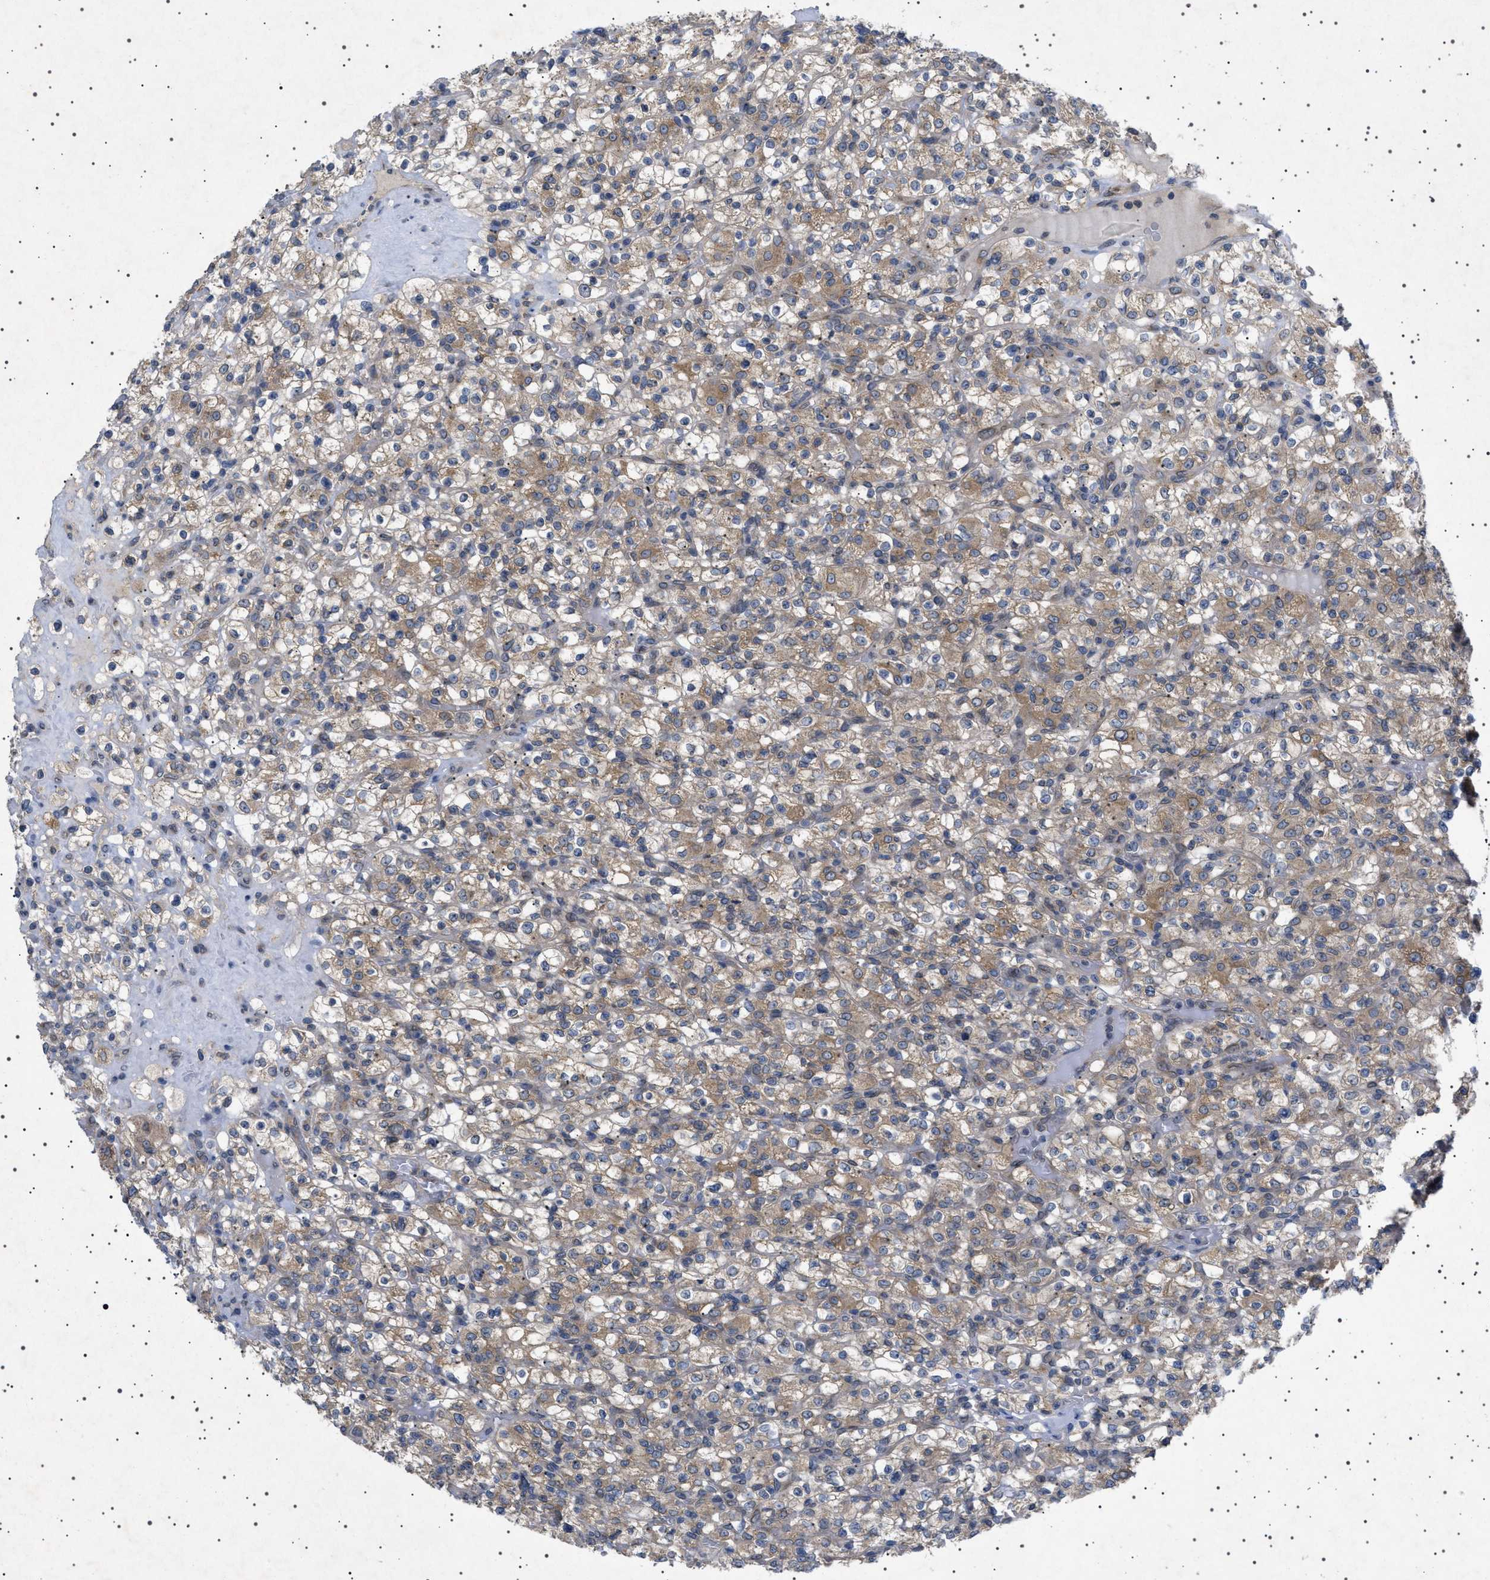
{"staining": {"intensity": "moderate", "quantity": ">75%", "location": "cytoplasmic/membranous"}, "tissue": "renal cancer", "cell_type": "Tumor cells", "image_type": "cancer", "snomed": [{"axis": "morphology", "description": "Normal tissue, NOS"}, {"axis": "morphology", "description": "Adenocarcinoma, NOS"}, {"axis": "topography", "description": "Kidney"}], "caption": "Immunohistochemical staining of human adenocarcinoma (renal) displays medium levels of moderate cytoplasmic/membranous positivity in about >75% of tumor cells.", "gene": "NUP93", "patient": {"sex": "female", "age": 72}}